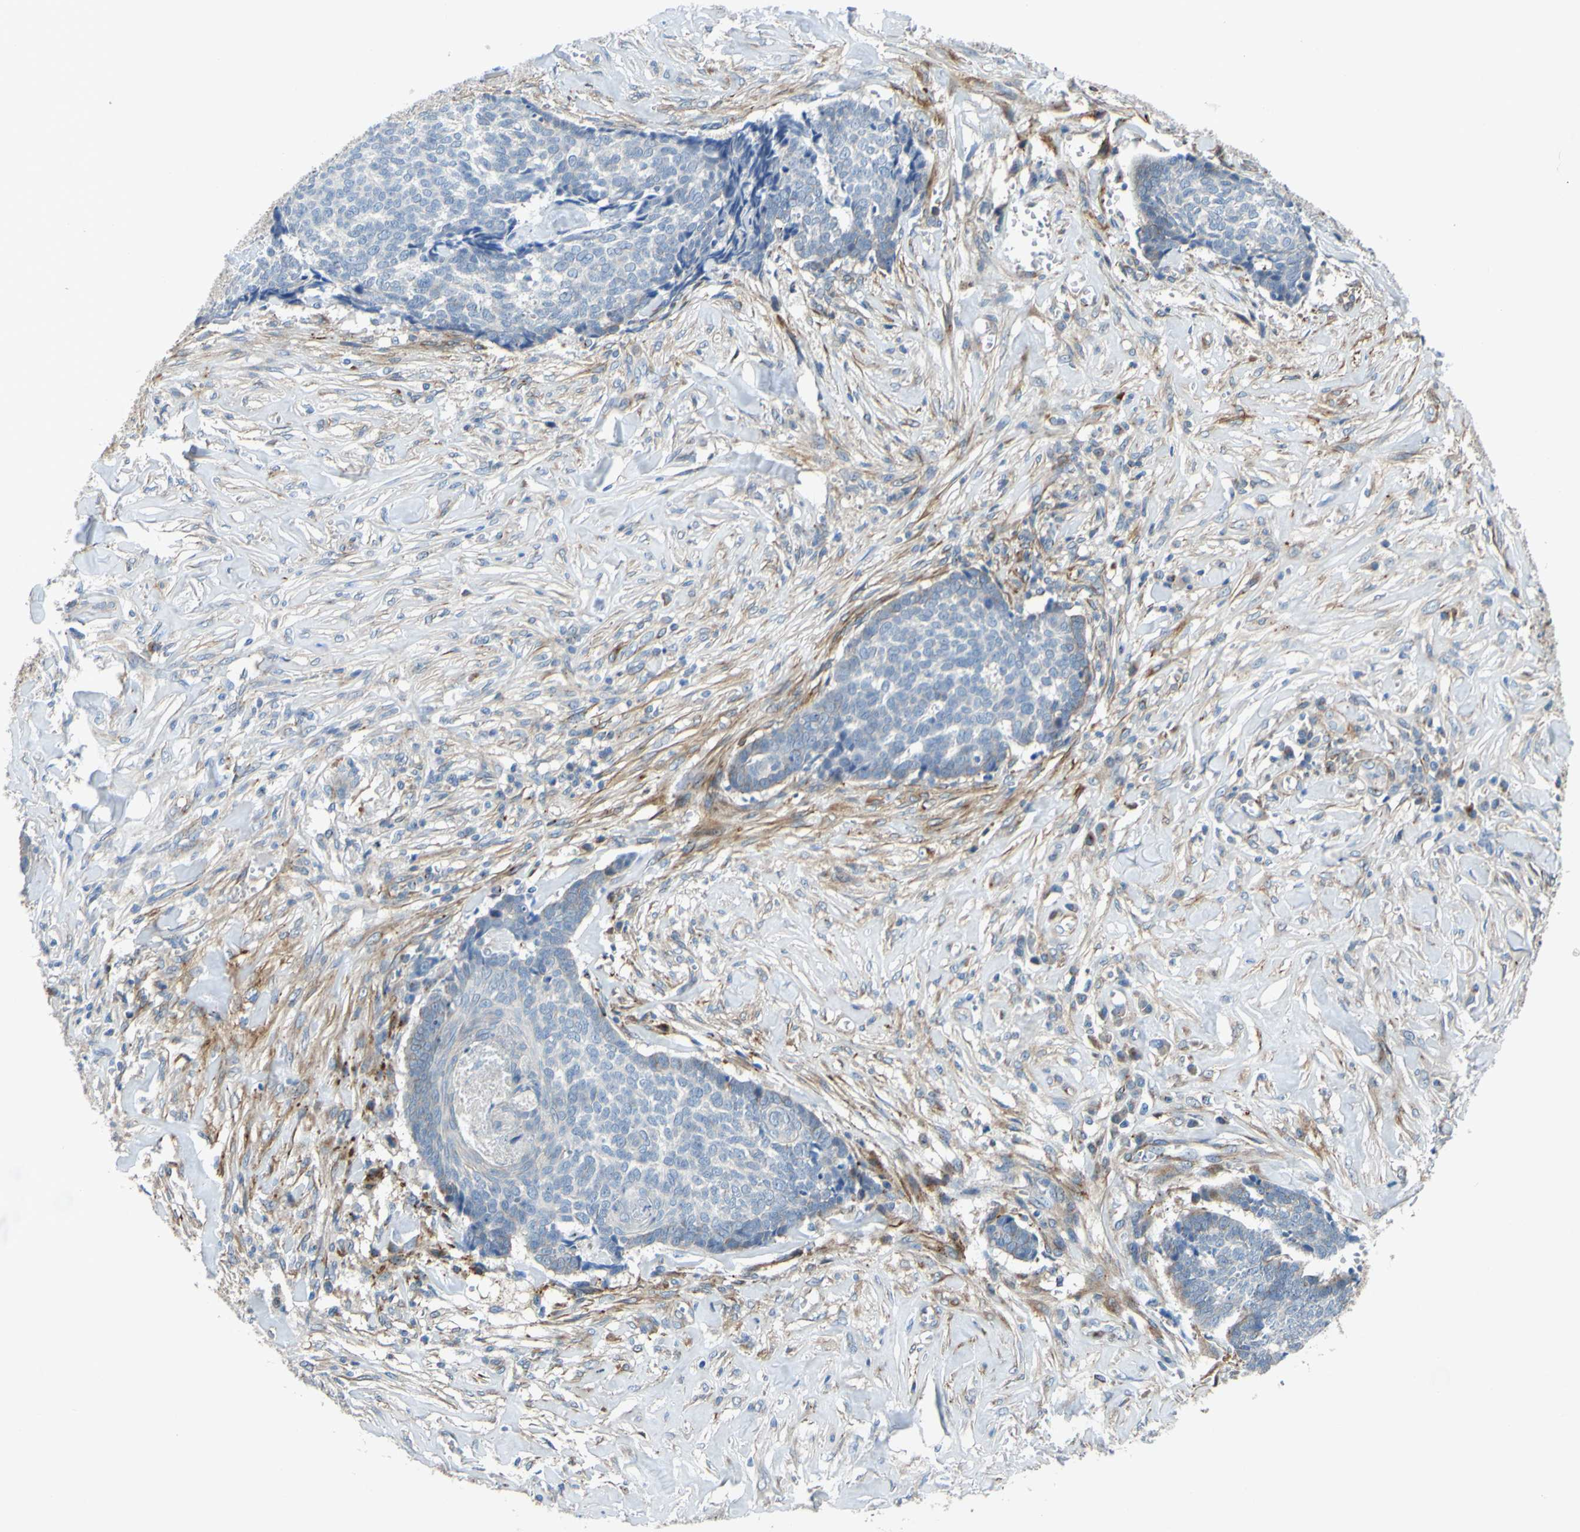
{"staining": {"intensity": "weak", "quantity": "25%-75%", "location": "cytoplasmic/membranous"}, "tissue": "skin cancer", "cell_type": "Tumor cells", "image_type": "cancer", "snomed": [{"axis": "morphology", "description": "Basal cell carcinoma"}, {"axis": "topography", "description": "Skin"}], "caption": "A micrograph of skin cancer (basal cell carcinoma) stained for a protein exhibits weak cytoplasmic/membranous brown staining in tumor cells. Using DAB (3,3'-diaminobenzidine) (brown) and hematoxylin (blue) stains, captured at high magnification using brightfield microscopy.", "gene": "ARHGAP1", "patient": {"sex": "male", "age": 84}}